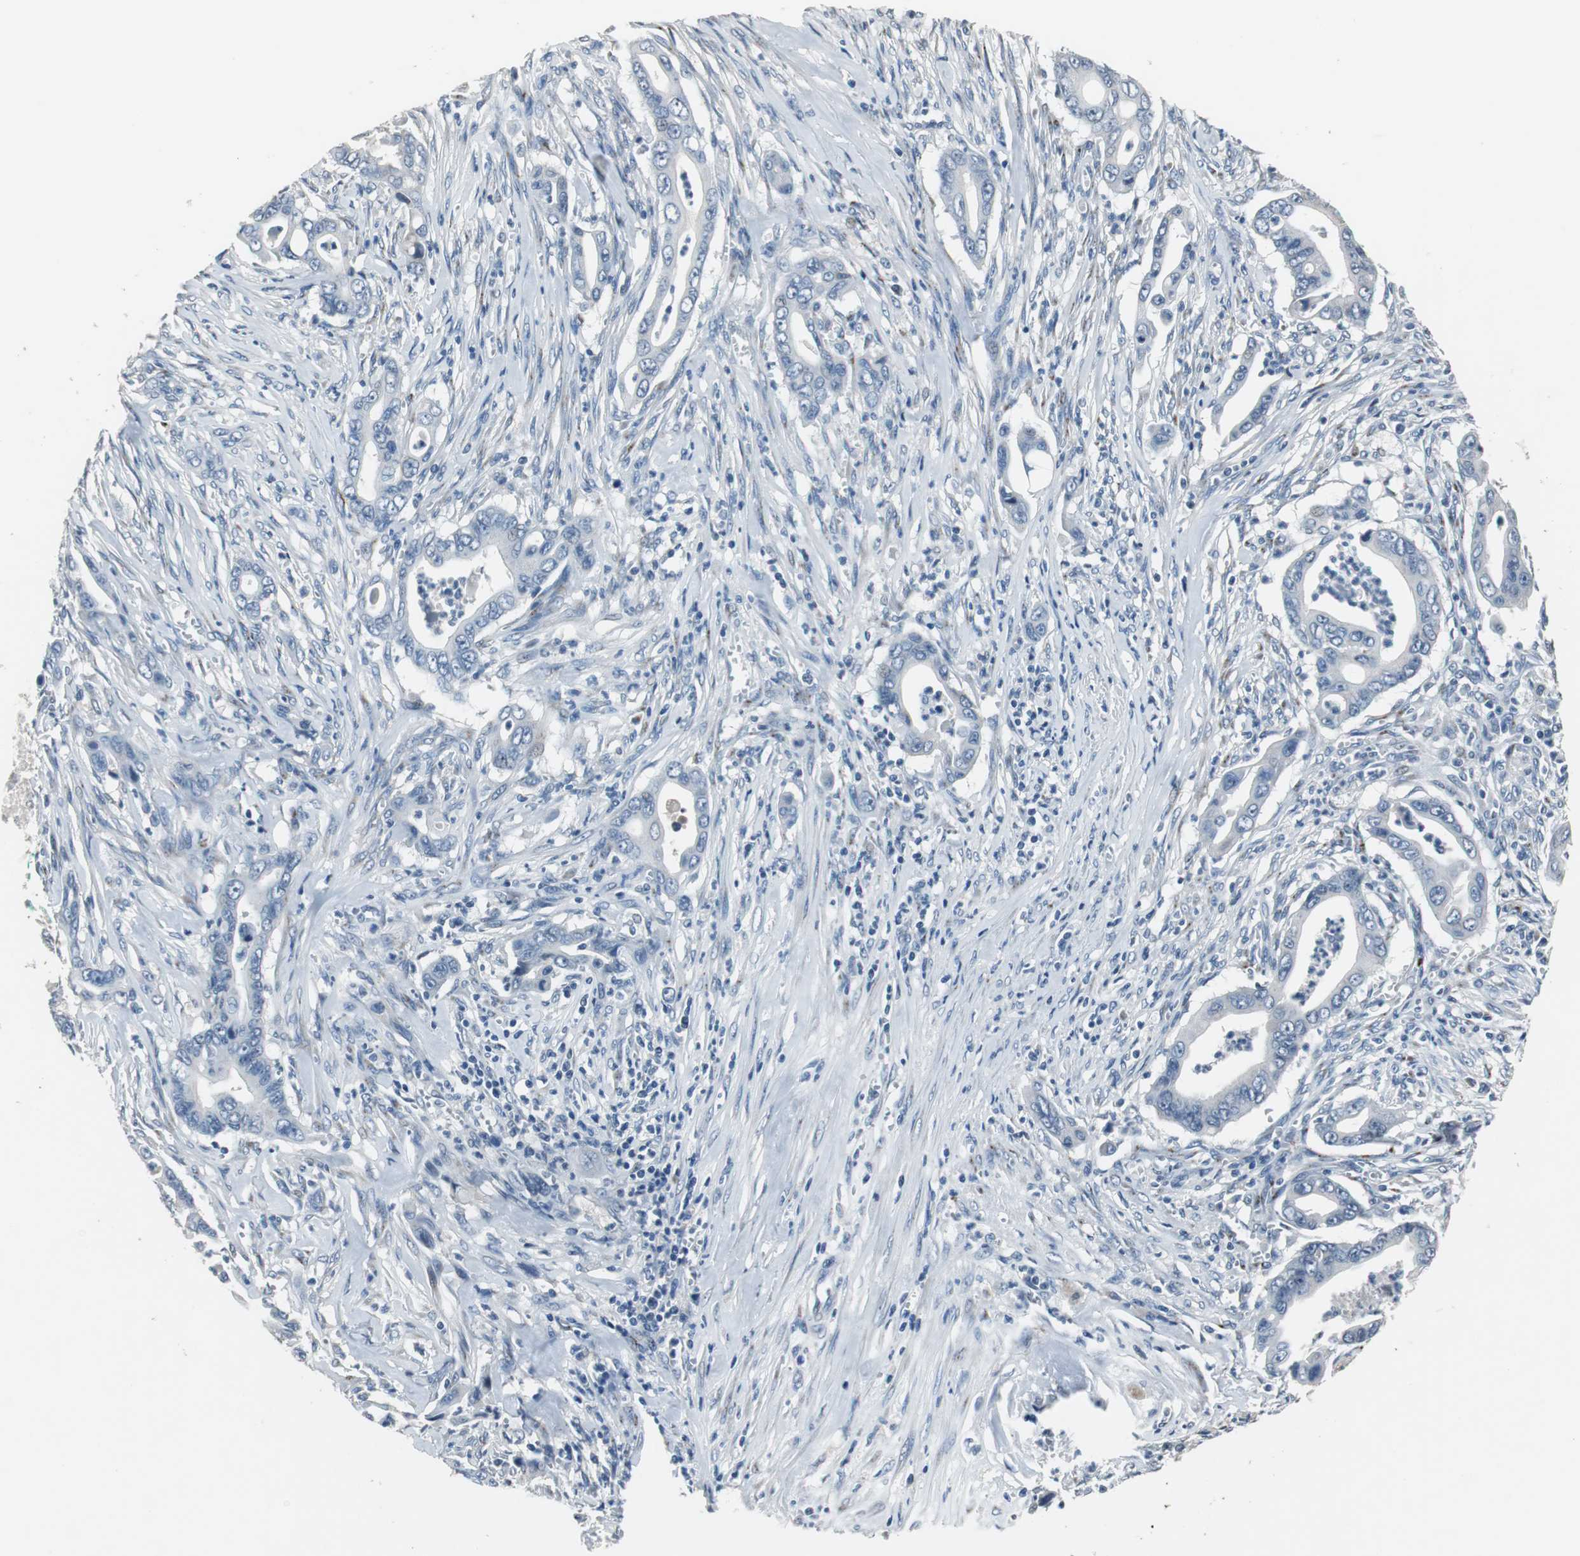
{"staining": {"intensity": "negative", "quantity": "none", "location": "none"}, "tissue": "pancreatic cancer", "cell_type": "Tumor cells", "image_type": "cancer", "snomed": [{"axis": "morphology", "description": "Adenocarcinoma, NOS"}, {"axis": "topography", "description": "Pancreas"}], "caption": "Immunohistochemical staining of human pancreatic cancer (adenocarcinoma) displays no significant expression in tumor cells. (Stains: DAB (3,3'-diaminobenzidine) immunohistochemistry with hematoxylin counter stain, Microscopy: brightfield microscopy at high magnification).", "gene": "PCYT1B", "patient": {"sex": "male", "age": 59}}